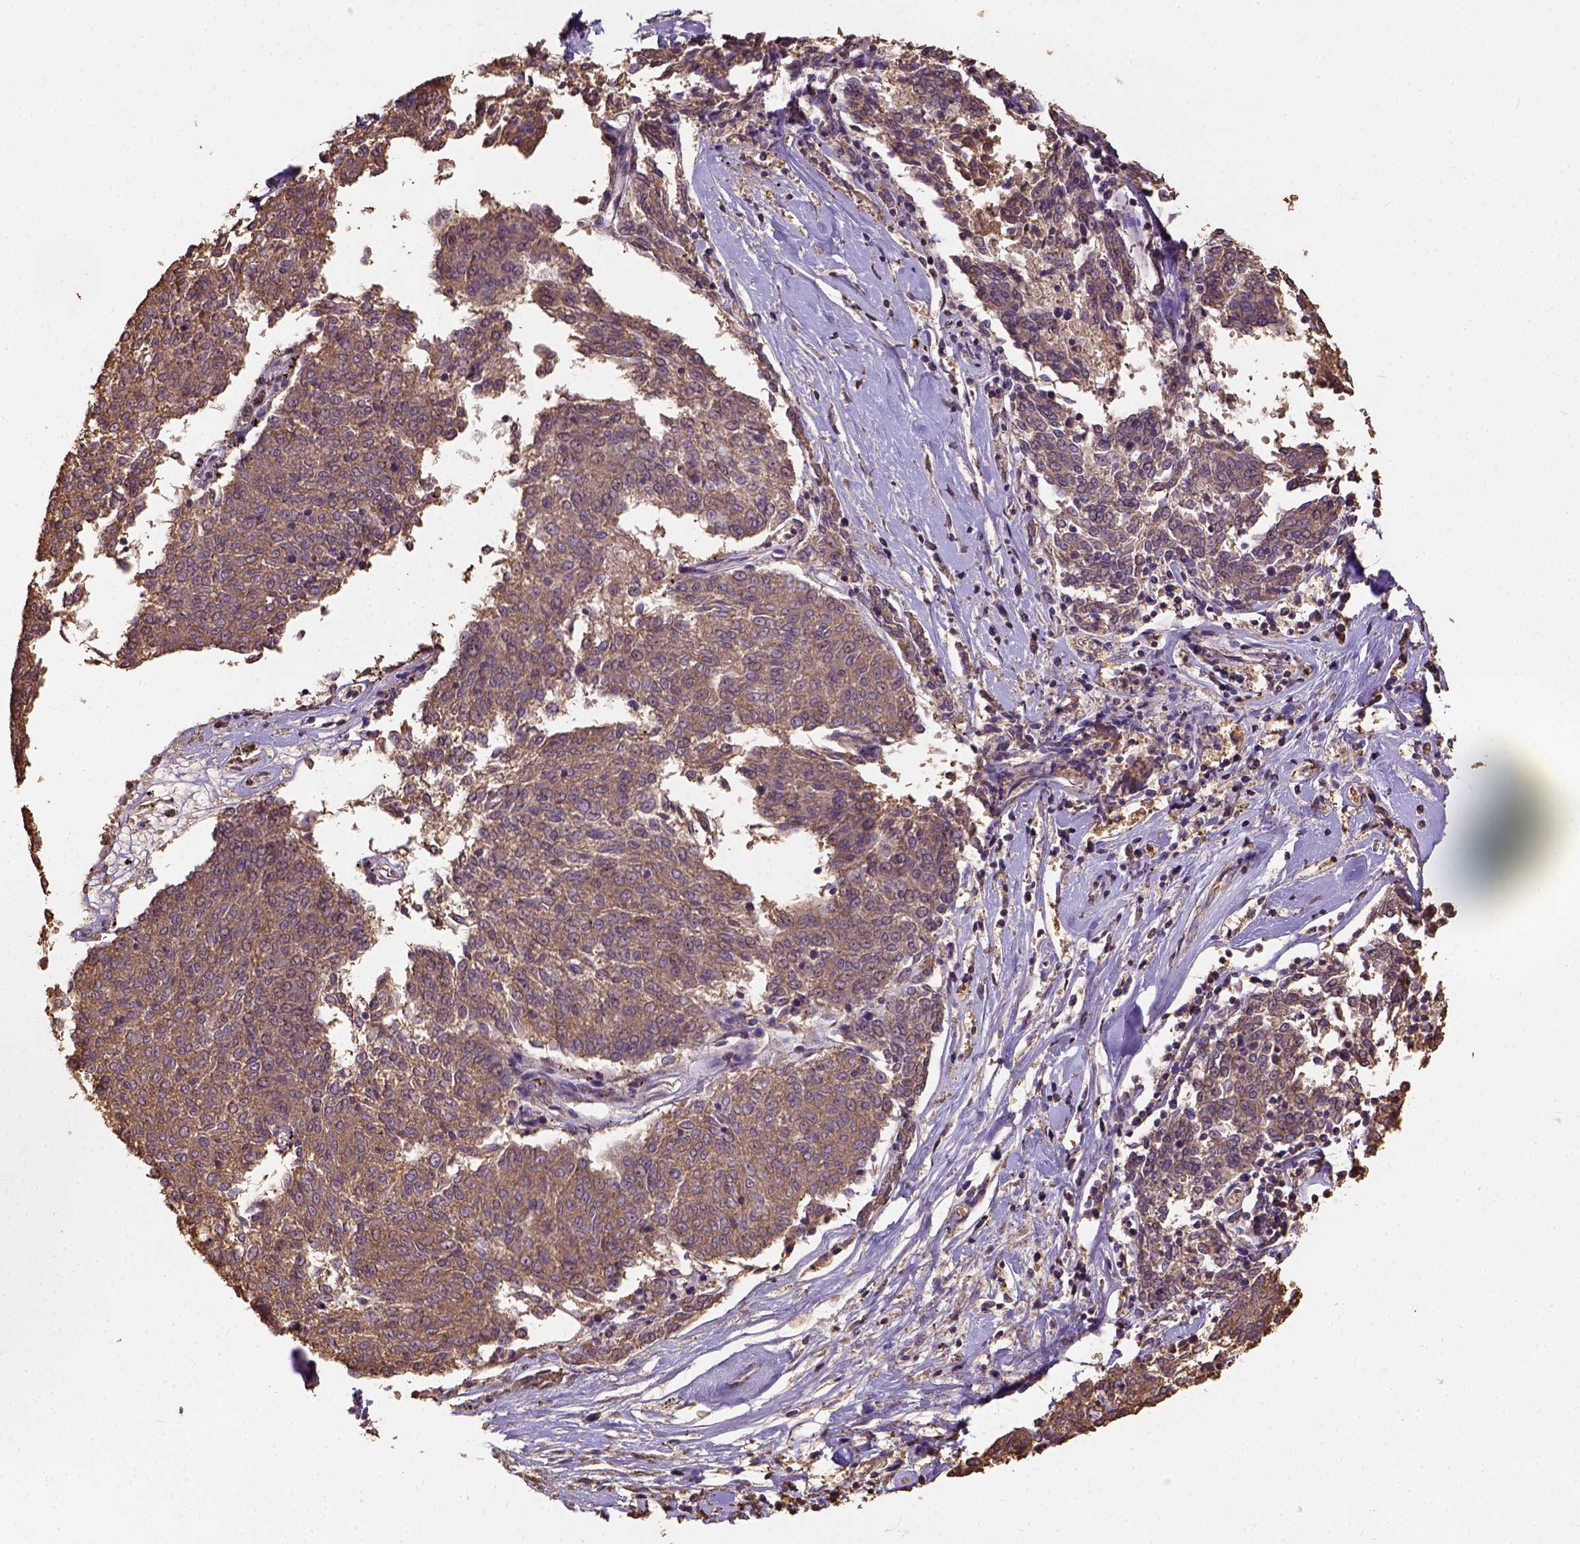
{"staining": {"intensity": "moderate", "quantity": ">75%", "location": "cytoplasmic/membranous"}, "tissue": "melanoma", "cell_type": "Tumor cells", "image_type": "cancer", "snomed": [{"axis": "morphology", "description": "Malignant melanoma, NOS"}, {"axis": "topography", "description": "Skin"}], "caption": "Immunohistochemistry of human malignant melanoma shows medium levels of moderate cytoplasmic/membranous staining in about >75% of tumor cells.", "gene": "ATP1B3", "patient": {"sex": "female", "age": 72}}